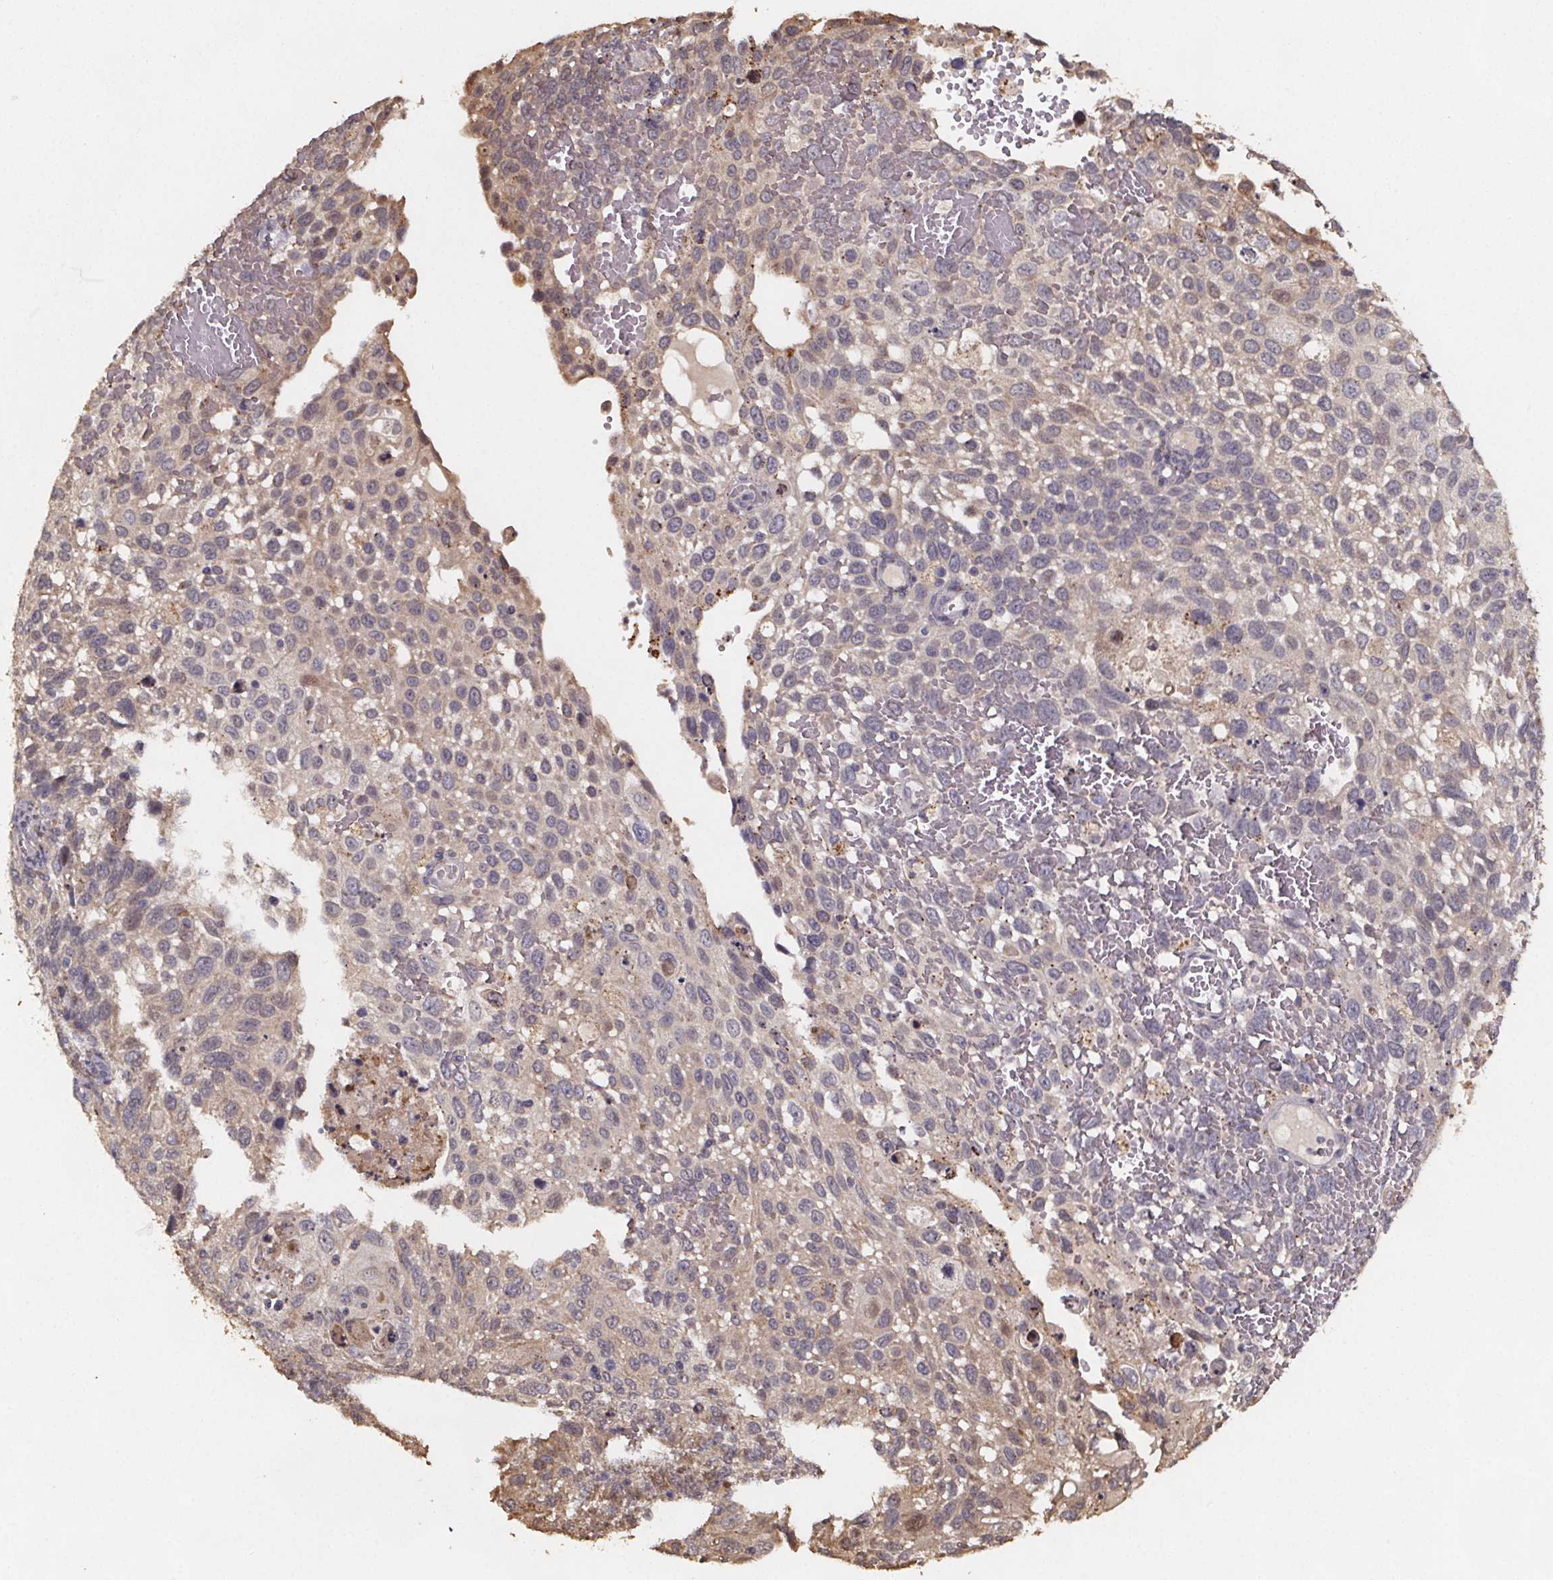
{"staining": {"intensity": "weak", "quantity": "<25%", "location": "cytoplasmic/membranous"}, "tissue": "cervical cancer", "cell_type": "Tumor cells", "image_type": "cancer", "snomed": [{"axis": "morphology", "description": "Squamous cell carcinoma, NOS"}, {"axis": "topography", "description": "Cervix"}], "caption": "Immunohistochemical staining of squamous cell carcinoma (cervical) exhibits no significant expression in tumor cells.", "gene": "ZNF879", "patient": {"sex": "female", "age": 70}}